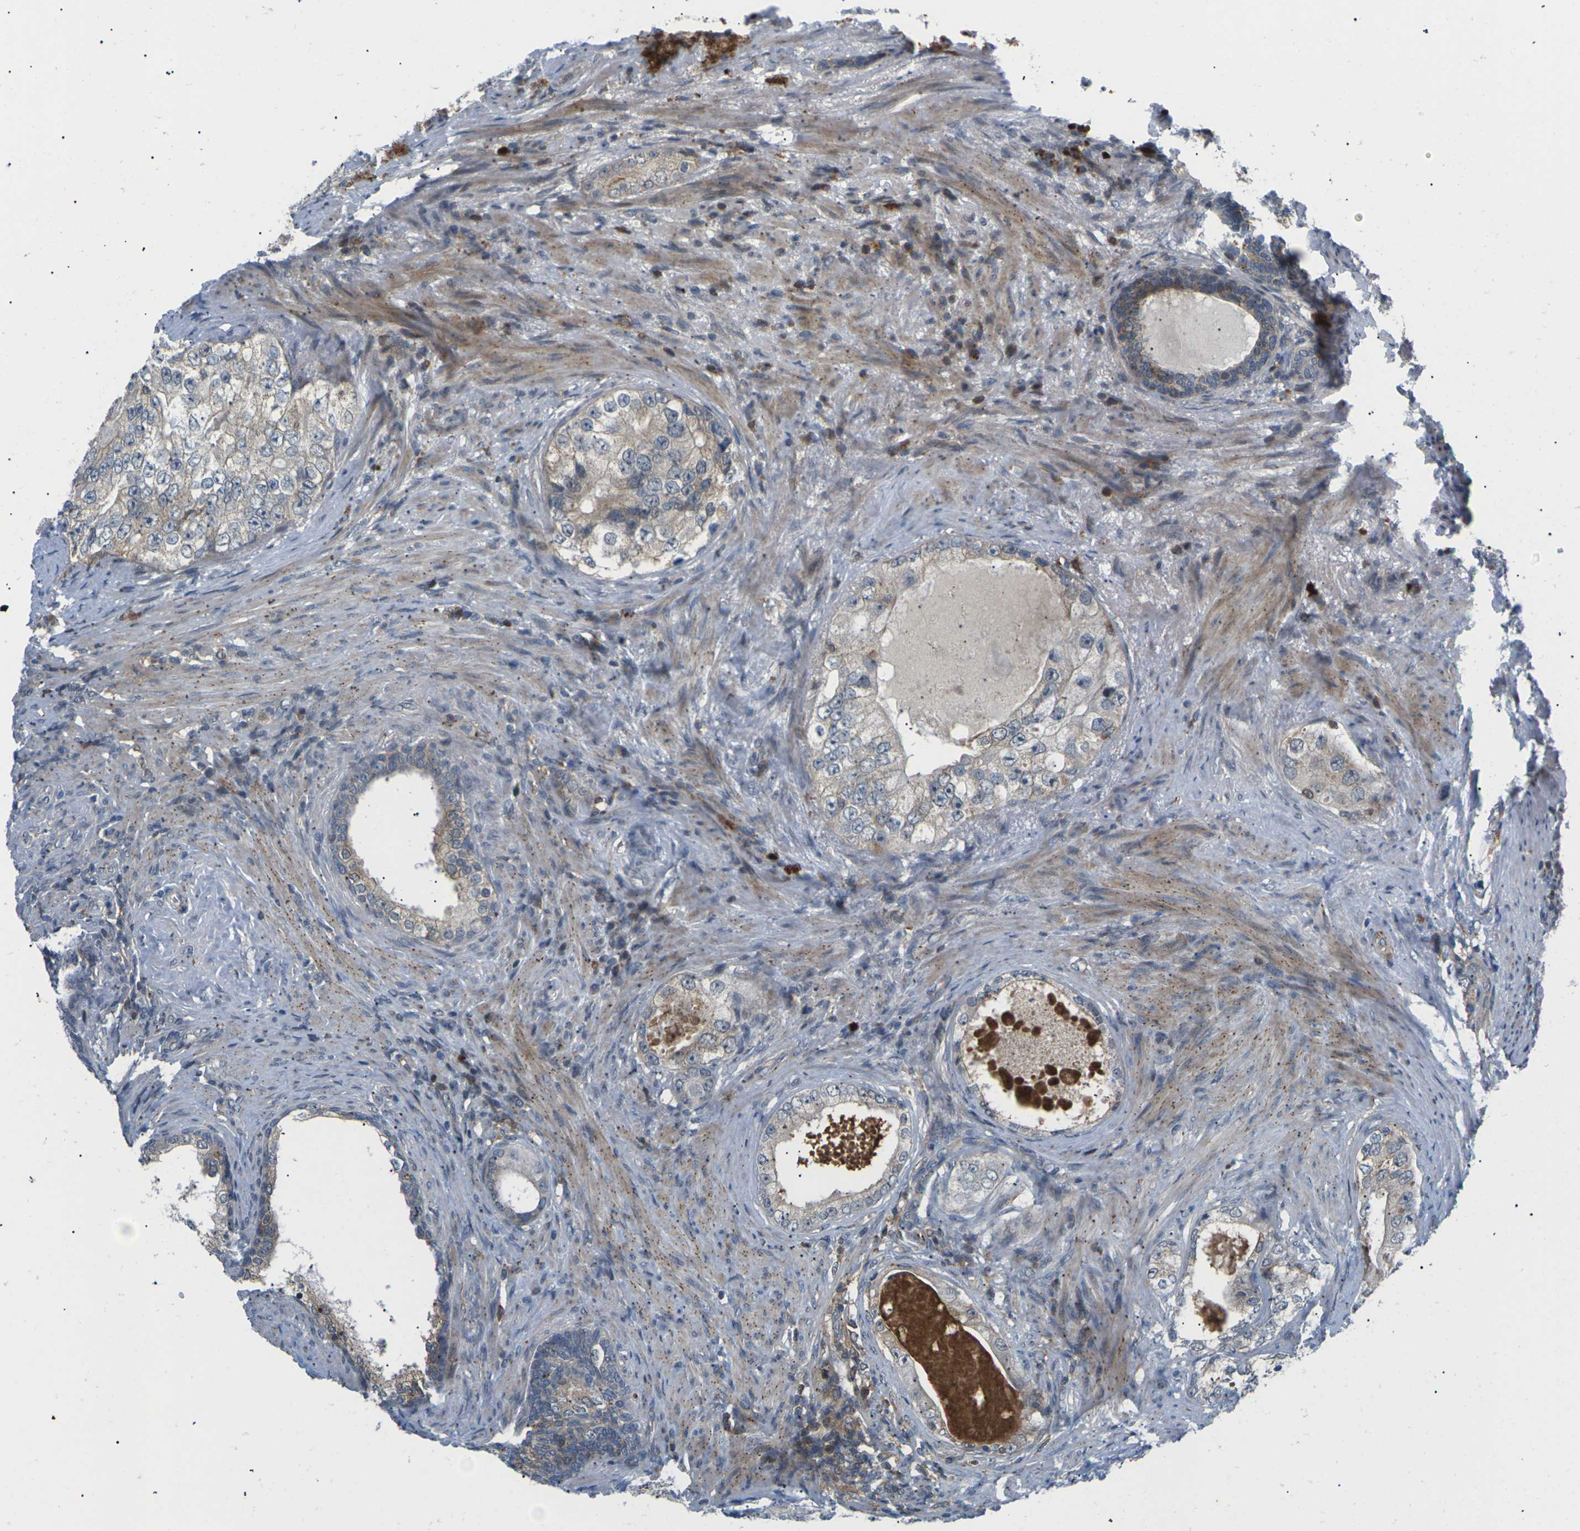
{"staining": {"intensity": "weak", "quantity": "<25%", "location": "cytoplasmic/membranous"}, "tissue": "prostate cancer", "cell_type": "Tumor cells", "image_type": "cancer", "snomed": [{"axis": "morphology", "description": "Adenocarcinoma, High grade"}, {"axis": "topography", "description": "Prostate"}], "caption": "Immunohistochemistry photomicrograph of prostate adenocarcinoma (high-grade) stained for a protein (brown), which exhibits no expression in tumor cells.", "gene": "RPS6KA3", "patient": {"sex": "male", "age": 66}}